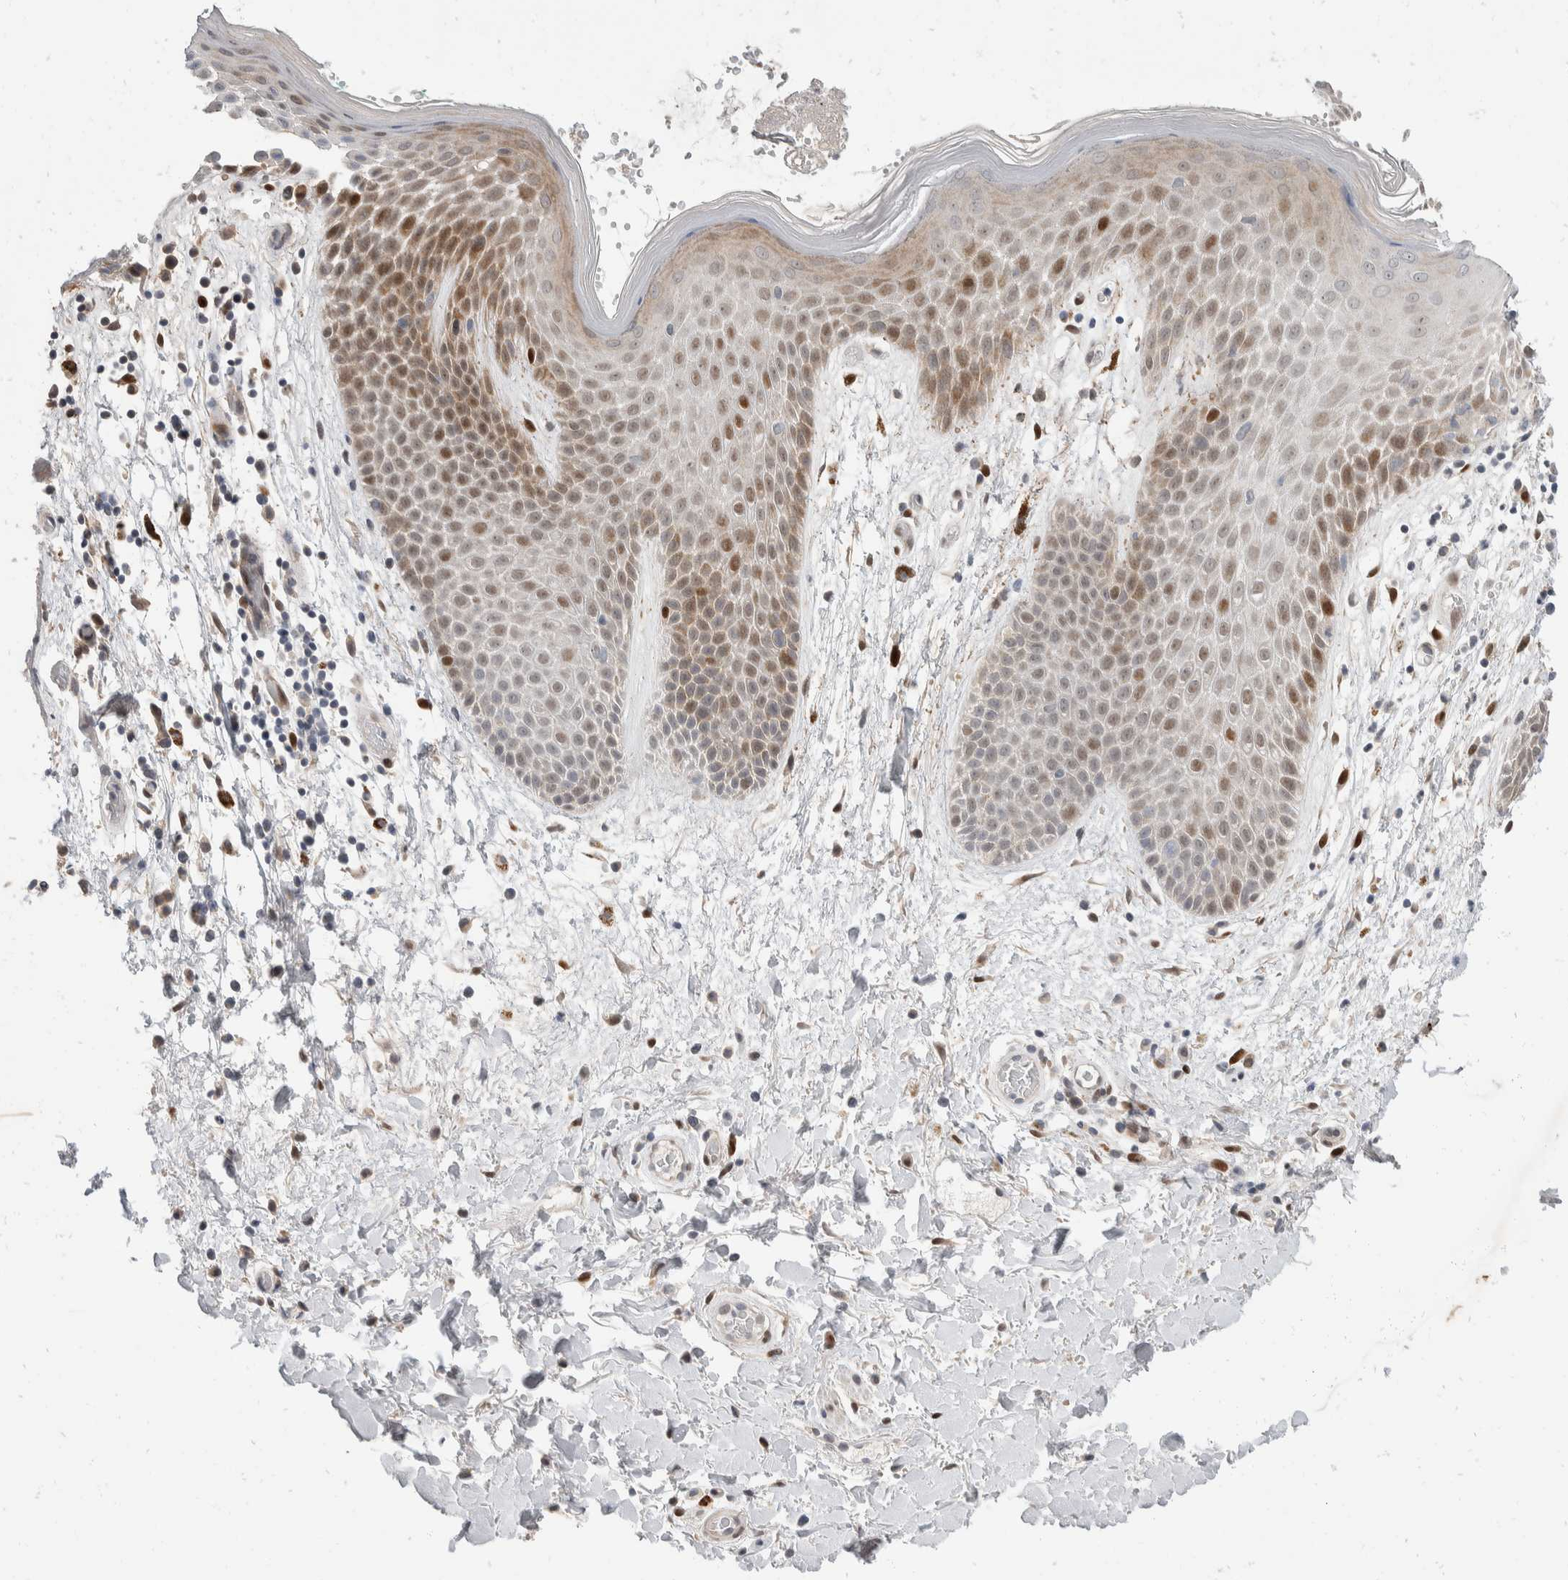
{"staining": {"intensity": "moderate", "quantity": ">75%", "location": "cytoplasmic/membranous,nuclear"}, "tissue": "skin", "cell_type": "Epidermal cells", "image_type": "normal", "snomed": [{"axis": "morphology", "description": "Normal tissue, NOS"}, {"axis": "topography", "description": "Anal"}], "caption": "The image reveals immunohistochemical staining of benign skin. There is moderate cytoplasmic/membranous,nuclear expression is identified in about >75% of epidermal cells. The protein is stained brown, and the nuclei are stained in blue (DAB (3,3'-diaminobenzidine) IHC with brightfield microscopy, high magnification).", "gene": "ZNF703", "patient": {"sex": "male", "age": 74}}